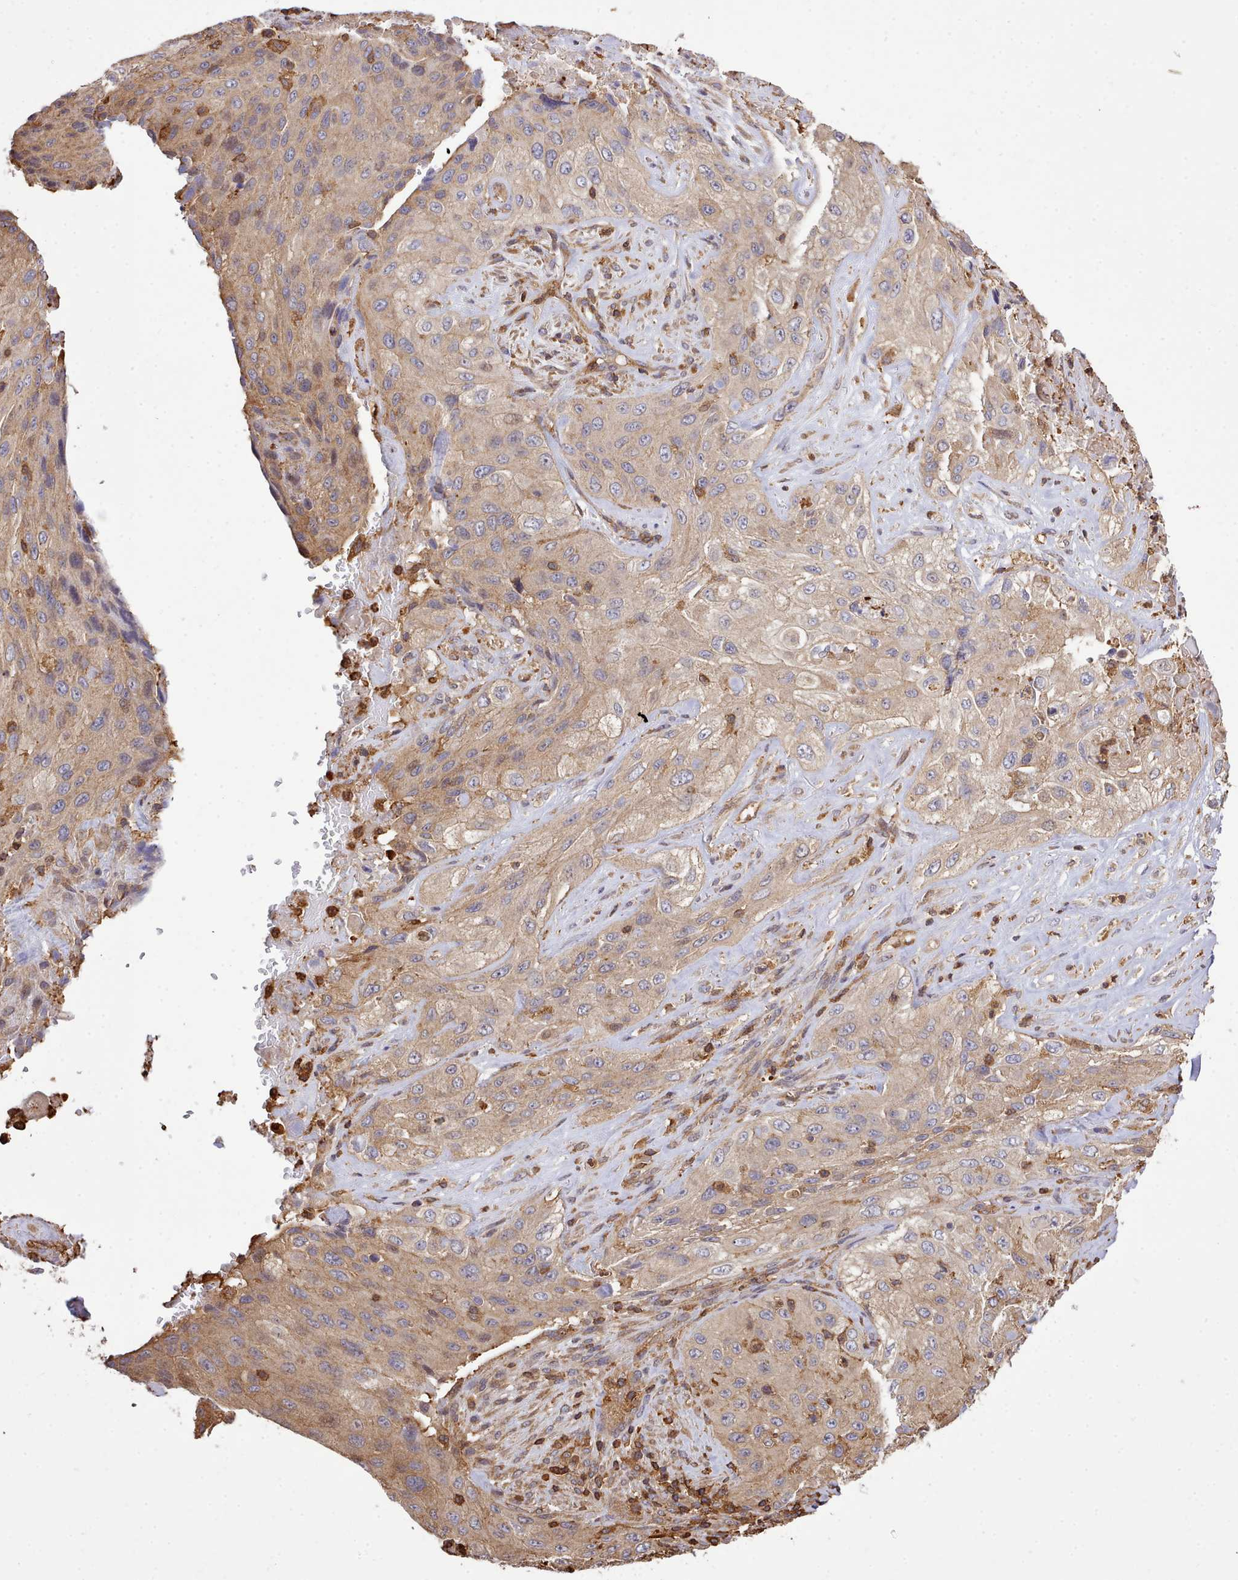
{"staining": {"intensity": "weak", "quantity": ">75%", "location": "cytoplasmic/membranous"}, "tissue": "cervical cancer", "cell_type": "Tumor cells", "image_type": "cancer", "snomed": [{"axis": "morphology", "description": "Squamous cell carcinoma, NOS"}, {"axis": "topography", "description": "Cervix"}], "caption": "Immunohistochemical staining of human squamous cell carcinoma (cervical) shows low levels of weak cytoplasmic/membranous protein positivity in about >75% of tumor cells.", "gene": "CAPZA1", "patient": {"sex": "female", "age": 42}}